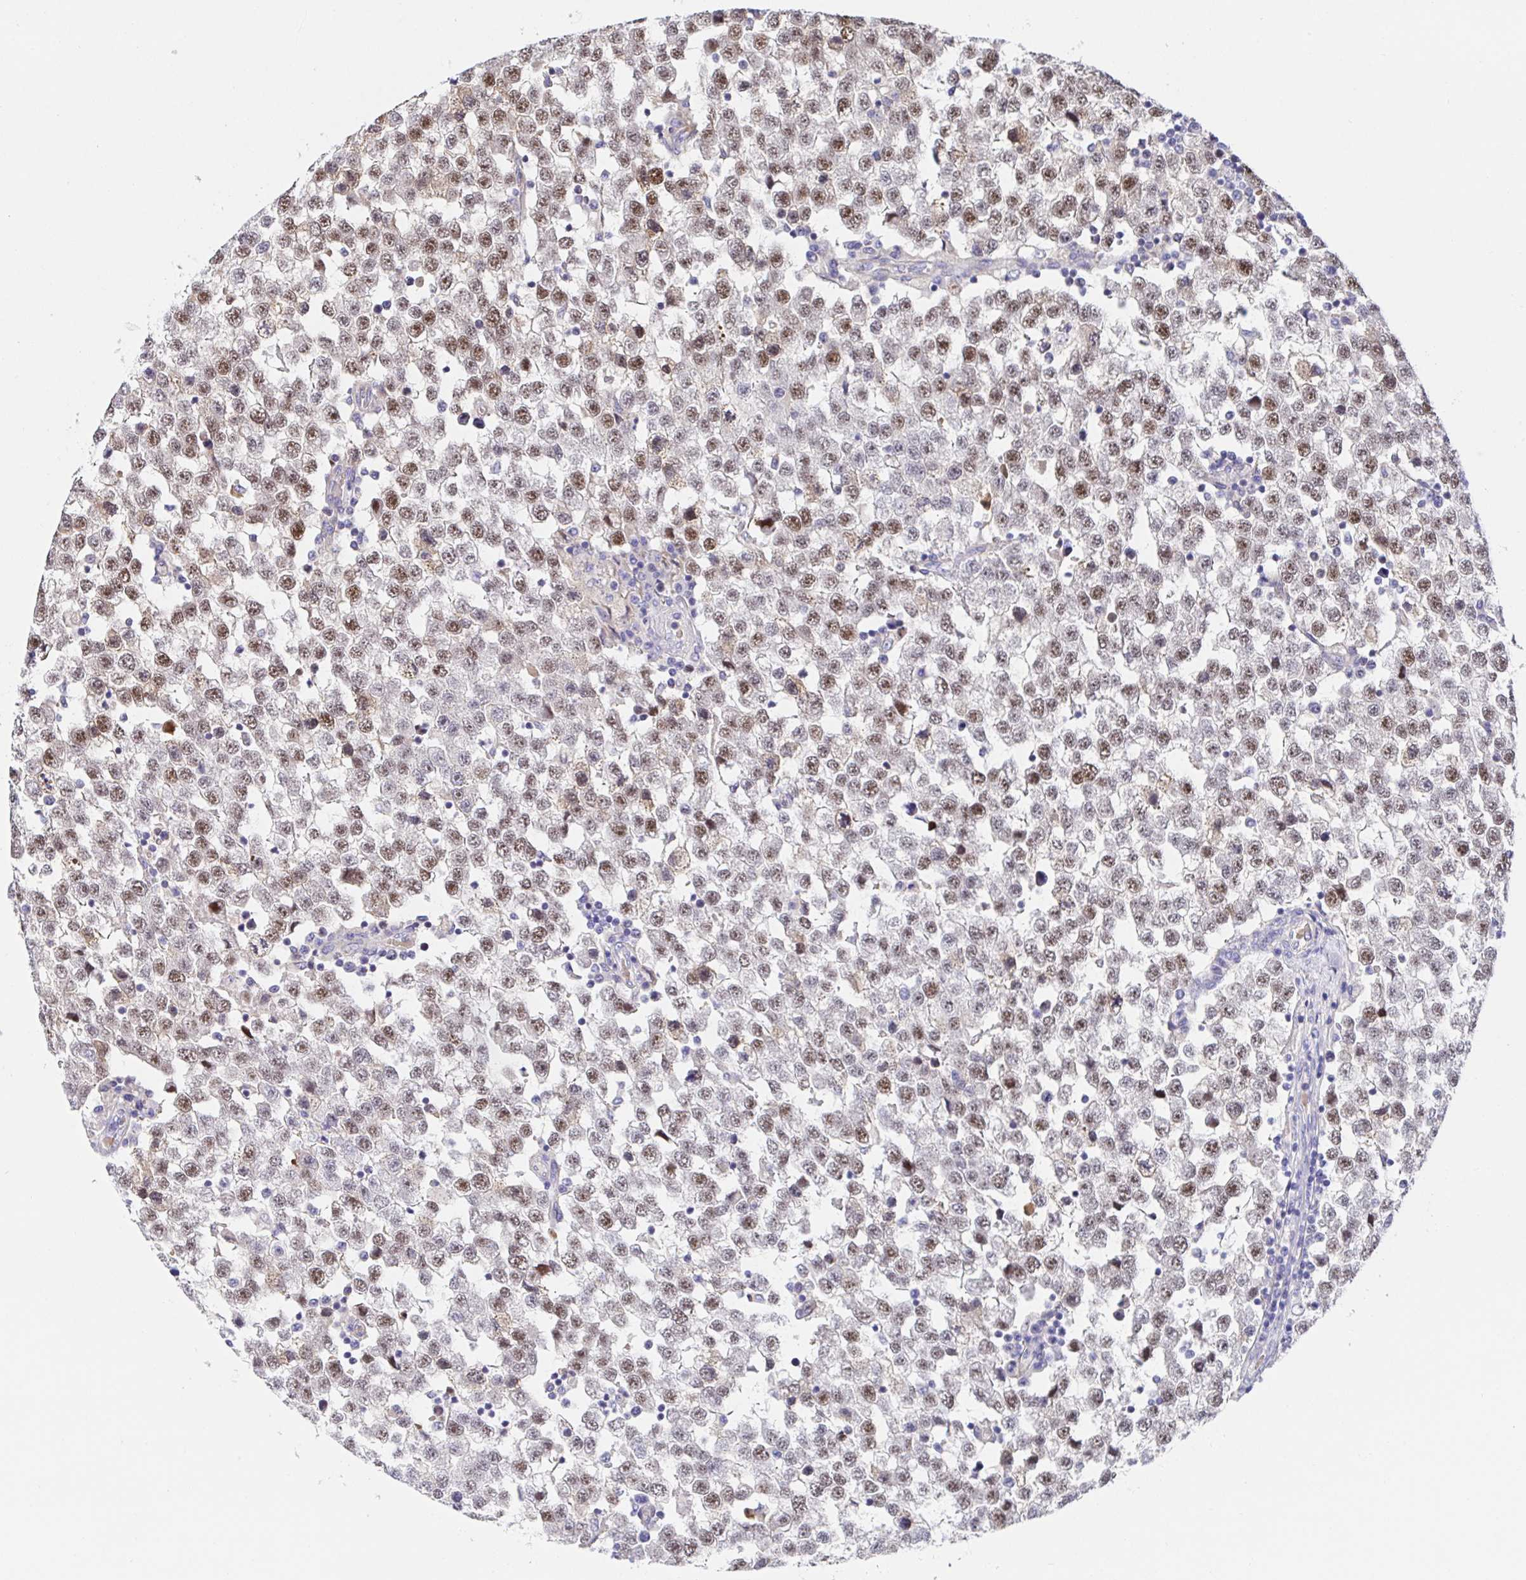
{"staining": {"intensity": "strong", "quantity": "25%-75%", "location": "nuclear"}, "tissue": "testis cancer", "cell_type": "Tumor cells", "image_type": "cancer", "snomed": [{"axis": "morphology", "description": "Seminoma, NOS"}, {"axis": "topography", "description": "Testis"}], "caption": "Testis cancer stained for a protein (brown) demonstrates strong nuclear positive staining in about 25%-75% of tumor cells.", "gene": "TIMELESS", "patient": {"sex": "male", "age": 34}}